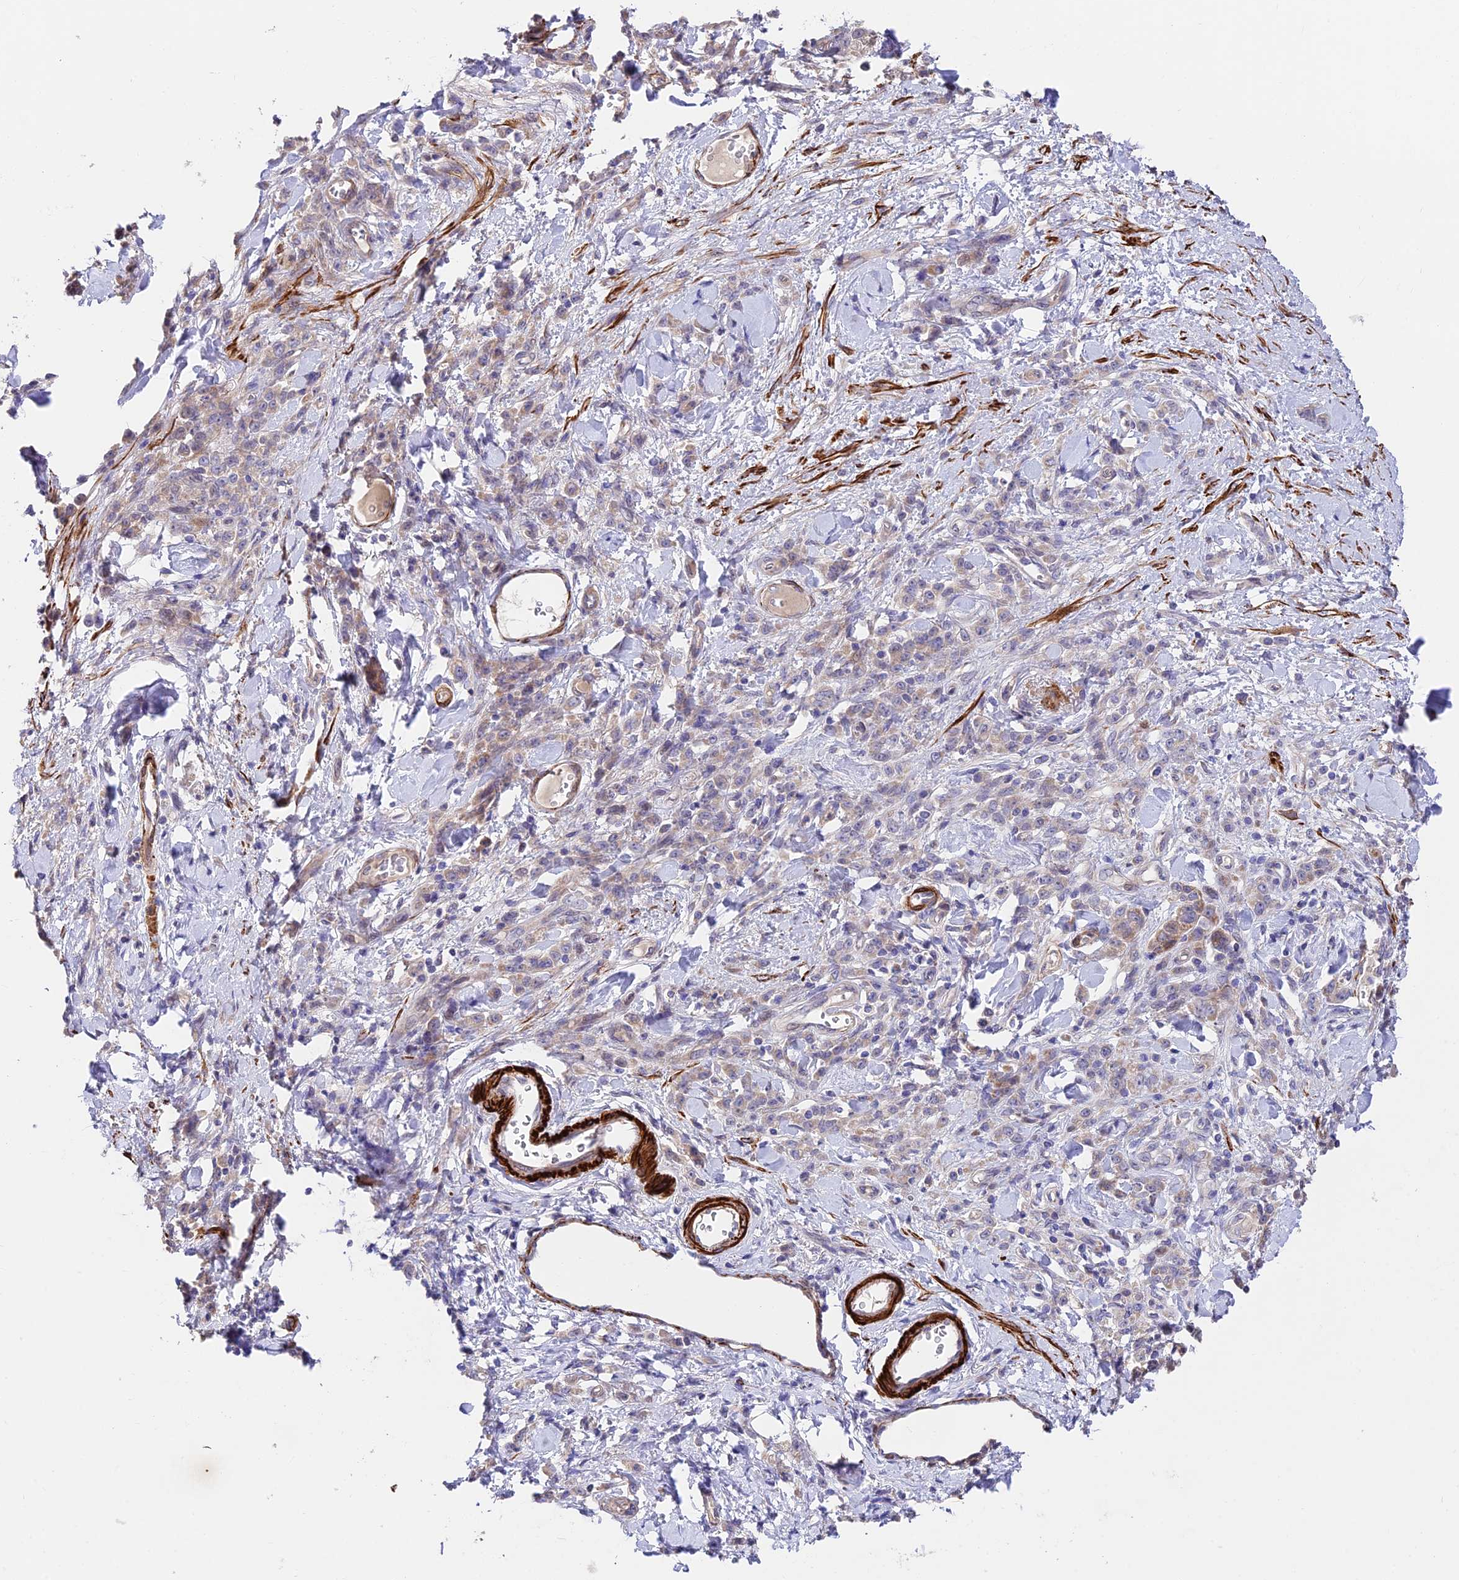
{"staining": {"intensity": "weak", "quantity": "25%-75%", "location": "cytoplasmic/membranous"}, "tissue": "stomach cancer", "cell_type": "Tumor cells", "image_type": "cancer", "snomed": [{"axis": "morphology", "description": "Normal tissue, NOS"}, {"axis": "morphology", "description": "Adenocarcinoma, NOS"}, {"axis": "topography", "description": "Stomach"}], "caption": "Protein staining by immunohistochemistry exhibits weak cytoplasmic/membranous expression in approximately 25%-75% of tumor cells in stomach cancer. Nuclei are stained in blue.", "gene": "ANKRD50", "patient": {"sex": "male", "age": 82}}